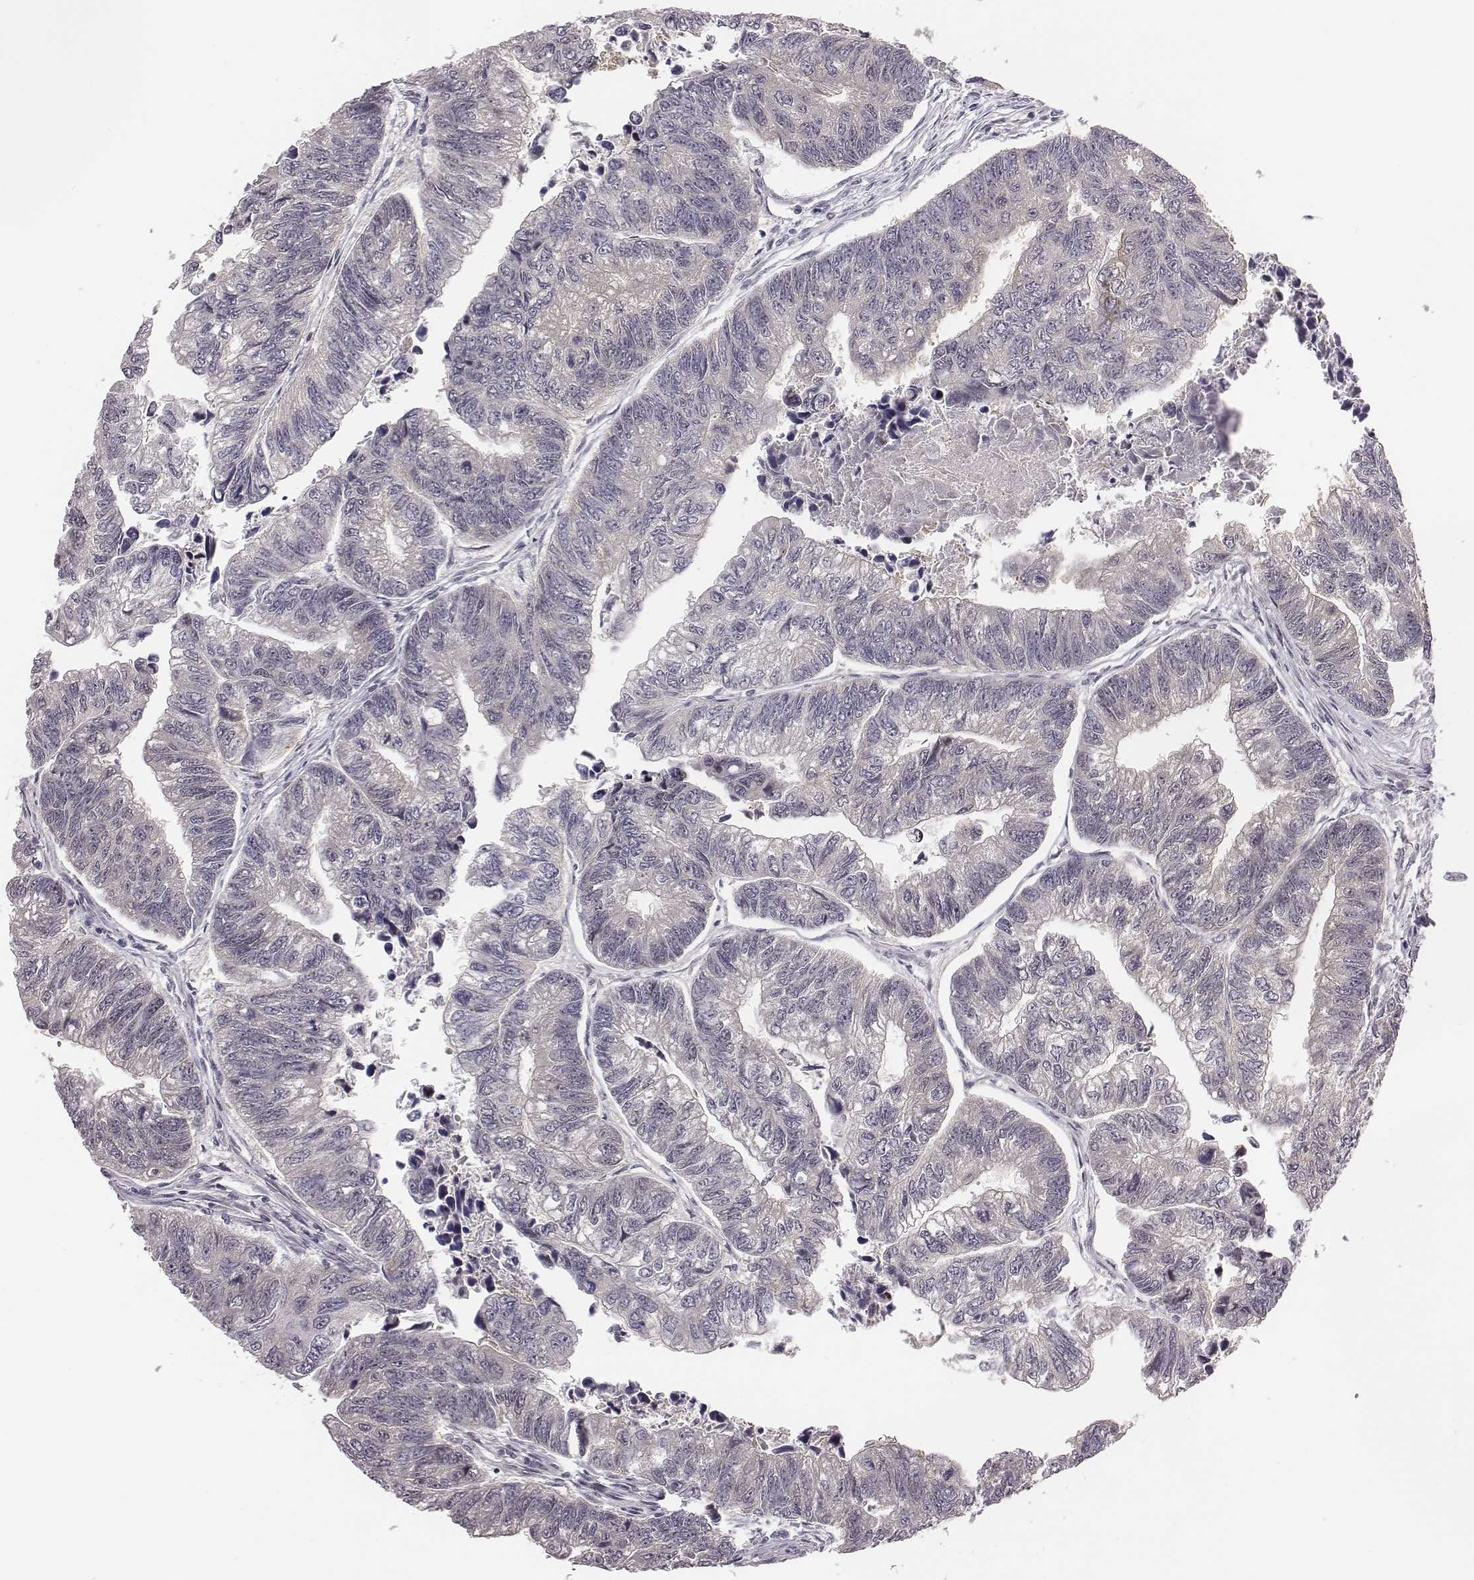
{"staining": {"intensity": "negative", "quantity": "none", "location": "none"}, "tissue": "colorectal cancer", "cell_type": "Tumor cells", "image_type": "cancer", "snomed": [{"axis": "morphology", "description": "Adenocarcinoma, NOS"}, {"axis": "topography", "description": "Colon"}], "caption": "Tumor cells are negative for protein expression in human adenocarcinoma (colorectal).", "gene": "SMURF2", "patient": {"sex": "female", "age": 65}}